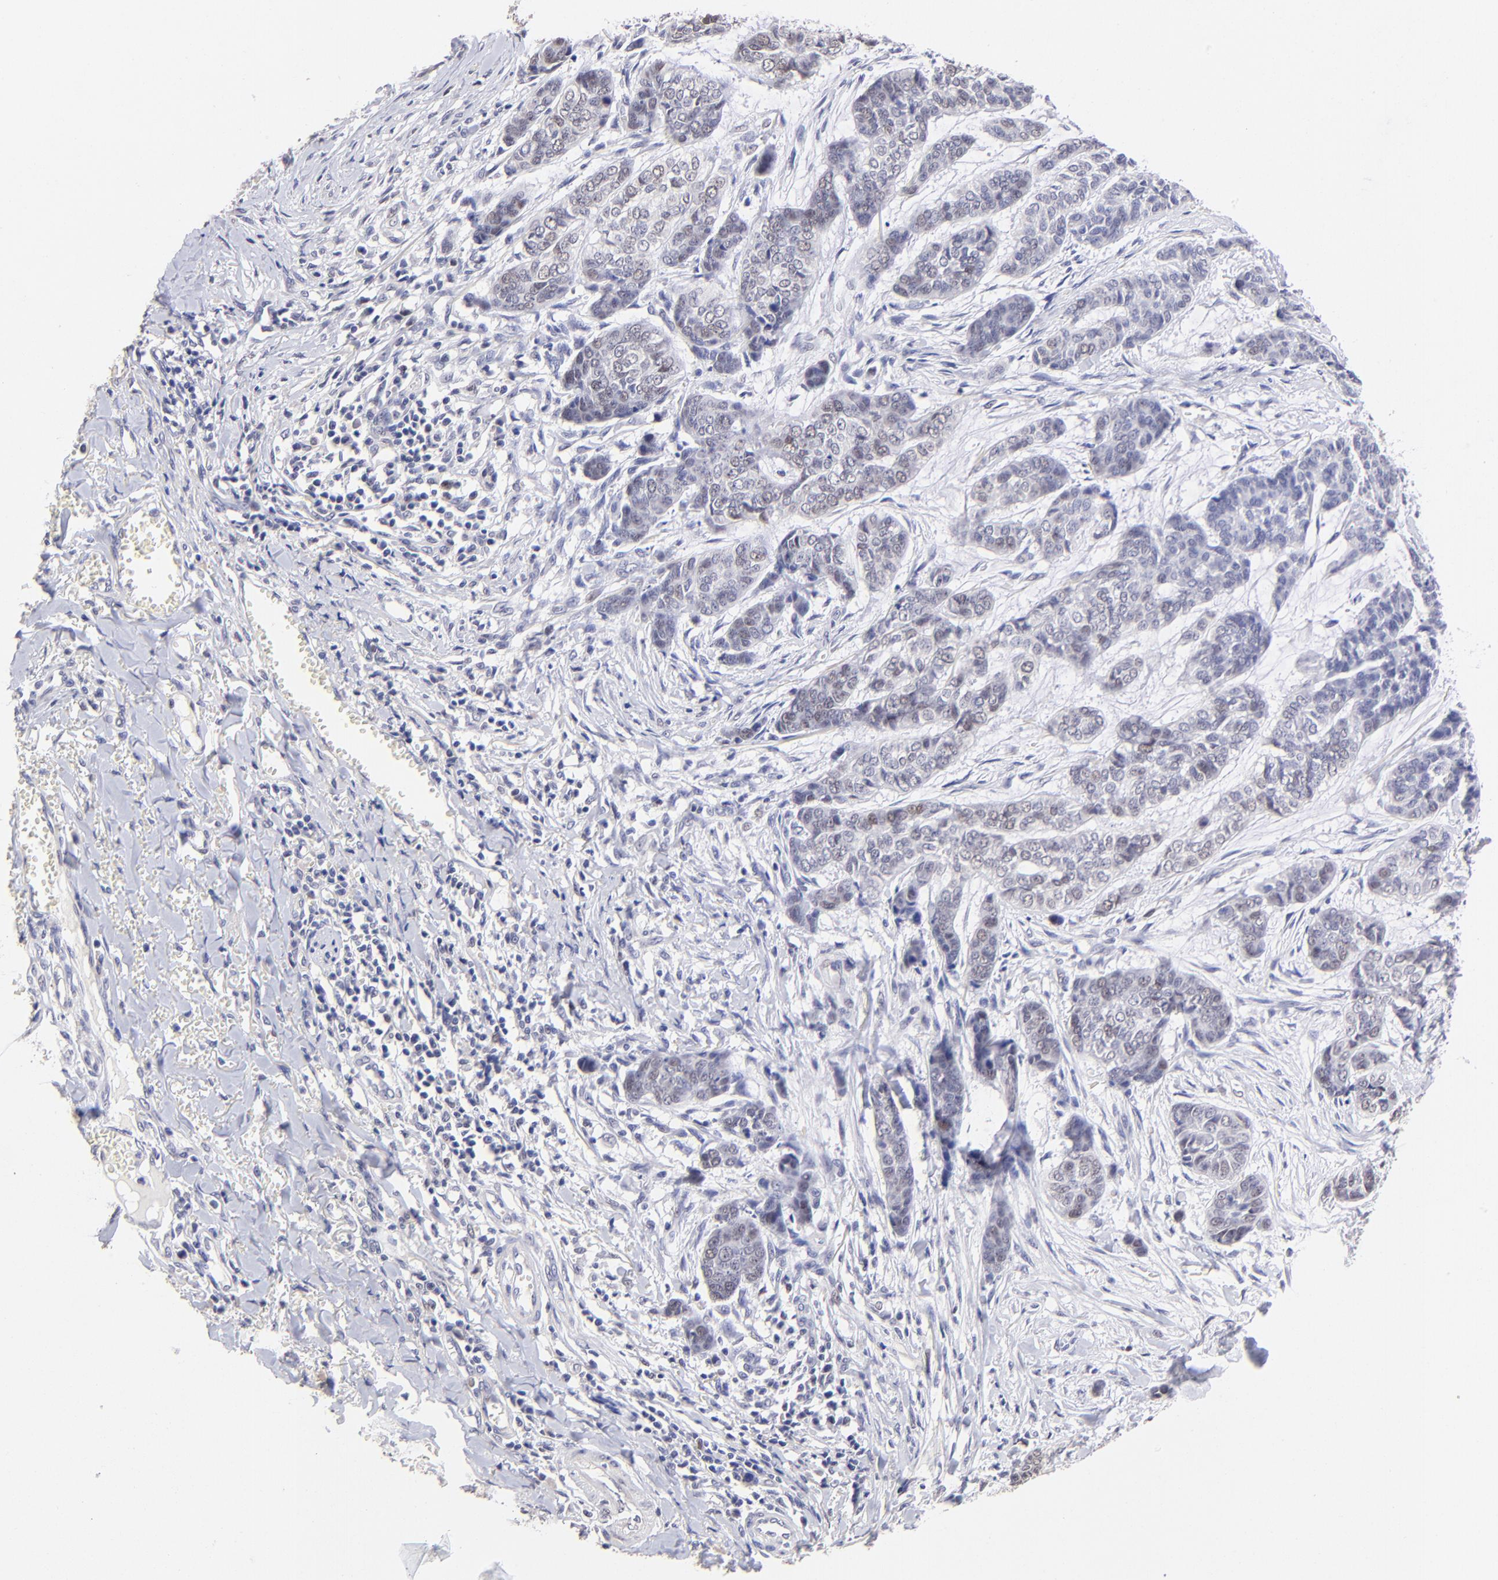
{"staining": {"intensity": "weak", "quantity": "<25%", "location": "nuclear"}, "tissue": "skin cancer", "cell_type": "Tumor cells", "image_type": "cancer", "snomed": [{"axis": "morphology", "description": "Basal cell carcinoma"}, {"axis": "topography", "description": "Skin"}], "caption": "Immunohistochemistry micrograph of skin basal cell carcinoma stained for a protein (brown), which demonstrates no positivity in tumor cells. (IHC, brightfield microscopy, high magnification).", "gene": "DNMT1", "patient": {"sex": "female", "age": 64}}